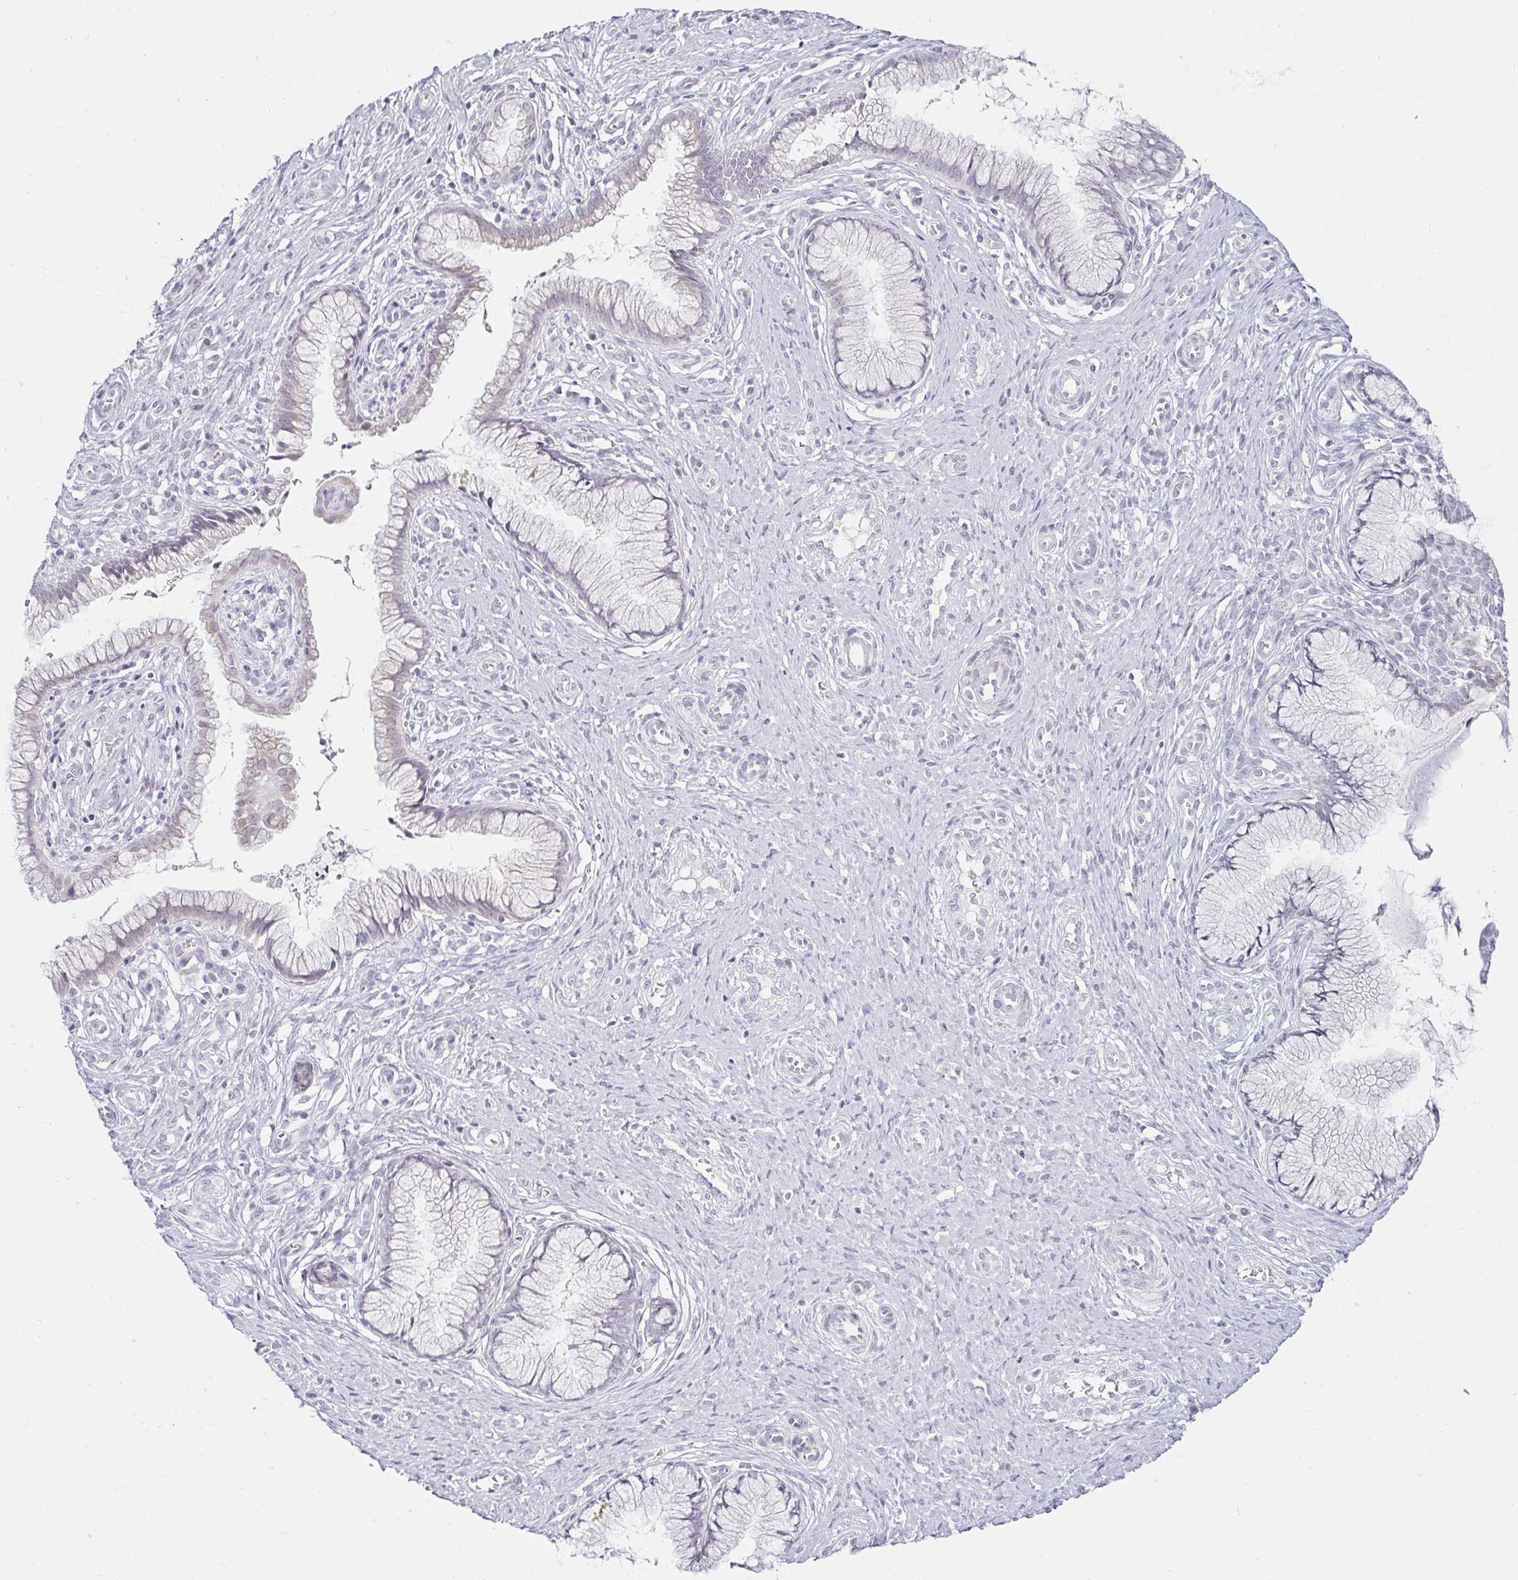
{"staining": {"intensity": "negative", "quantity": "none", "location": "none"}, "tissue": "cervix", "cell_type": "Glandular cells", "image_type": "normal", "snomed": [{"axis": "morphology", "description": "Normal tissue, NOS"}, {"axis": "topography", "description": "Cervix"}], "caption": "High power microscopy micrograph of an immunohistochemistry micrograph of benign cervix, revealing no significant positivity in glandular cells. Nuclei are stained in blue.", "gene": "ACAN", "patient": {"sex": "female", "age": 36}}